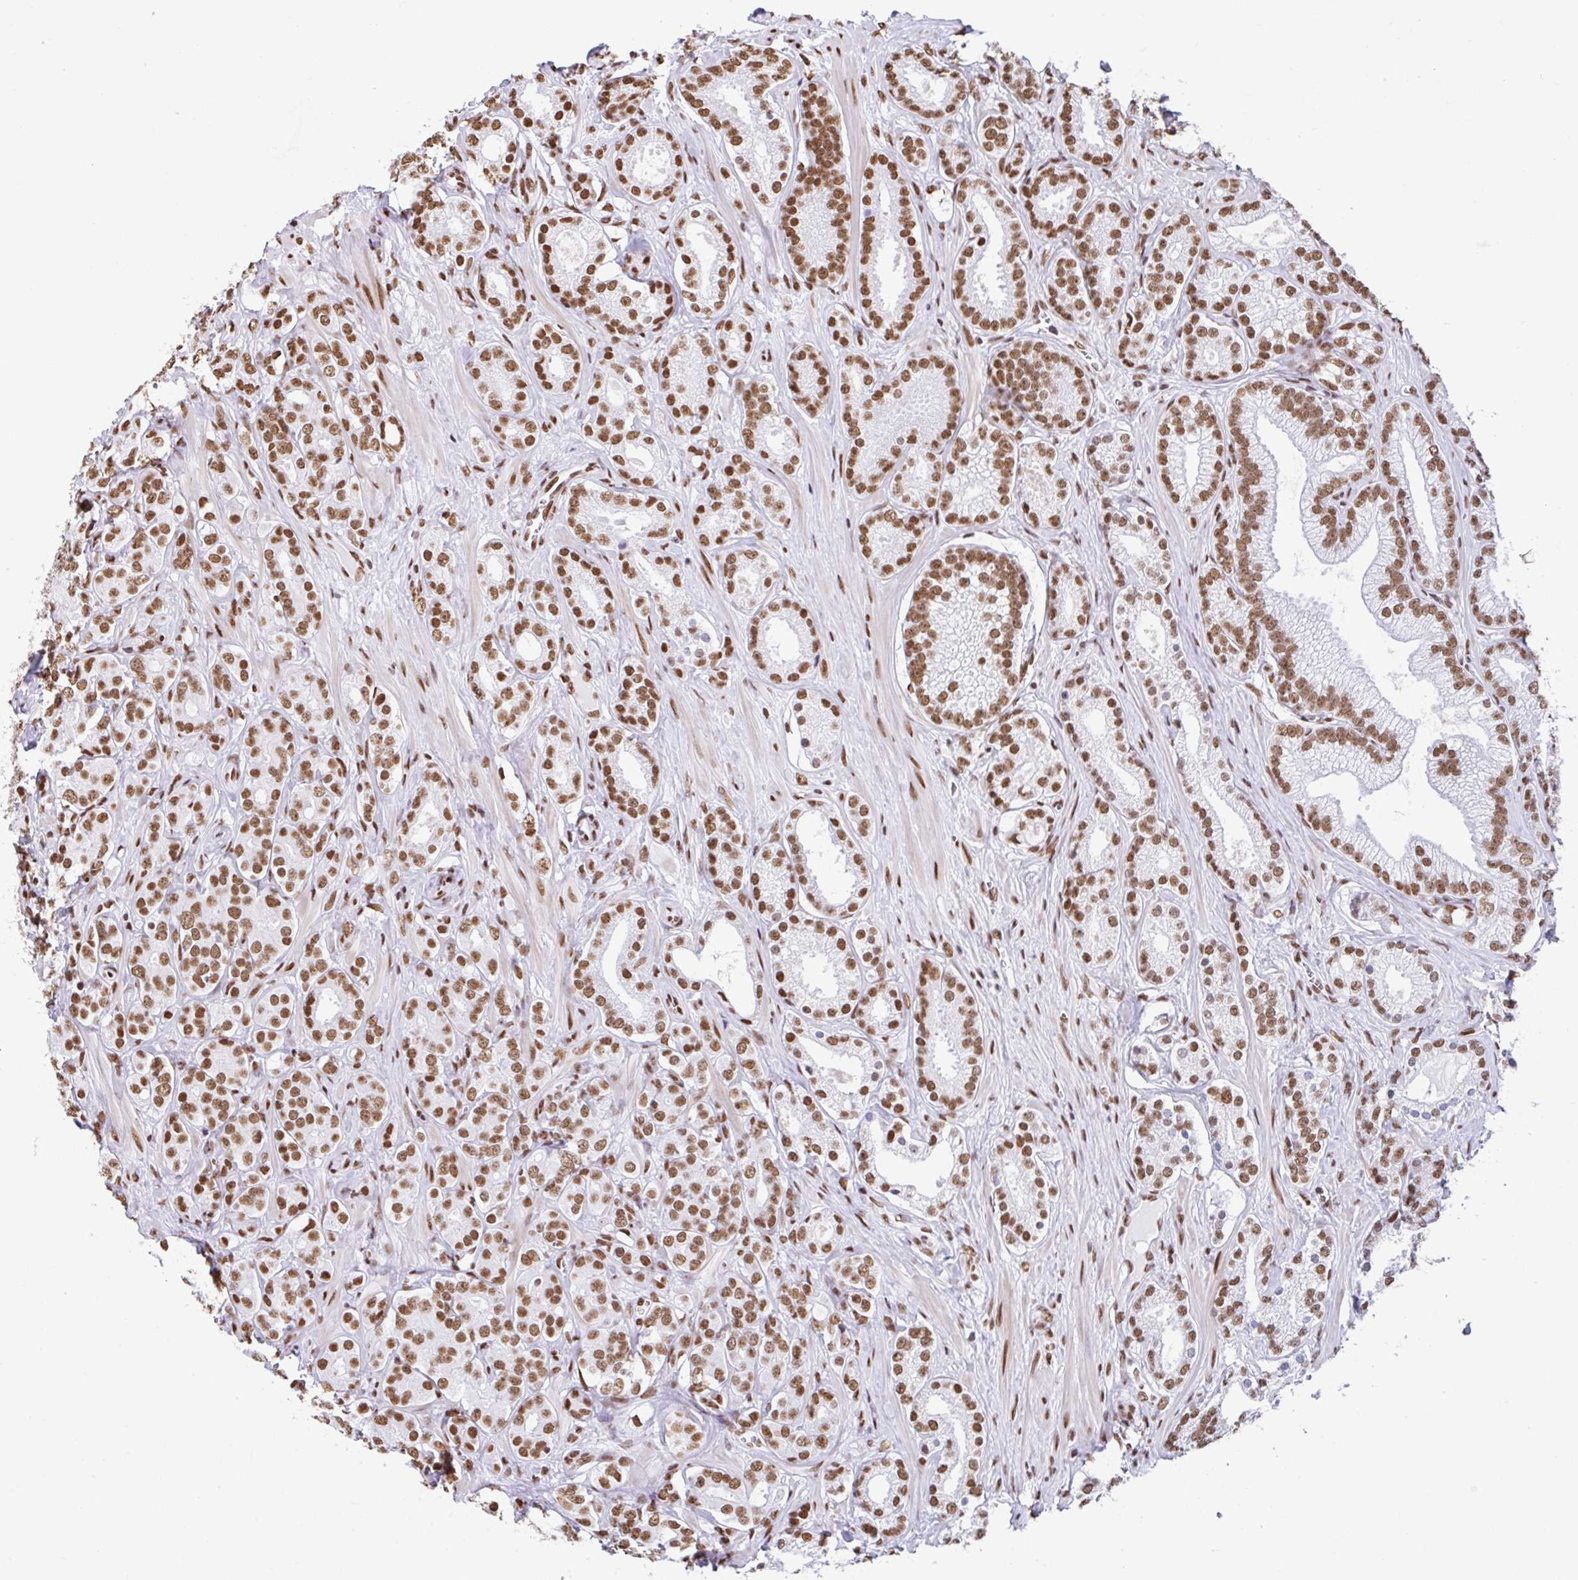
{"staining": {"intensity": "moderate", "quantity": ">75%", "location": "nuclear"}, "tissue": "prostate cancer", "cell_type": "Tumor cells", "image_type": "cancer", "snomed": [{"axis": "morphology", "description": "Adenocarcinoma, High grade"}, {"axis": "topography", "description": "Prostate"}], "caption": "A brown stain shows moderate nuclear expression of a protein in high-grade adenocarcinoma (prostate) tumor cells.", "gene": "KHDRBS1", "patient": {"sex": "male", "age": 66}}